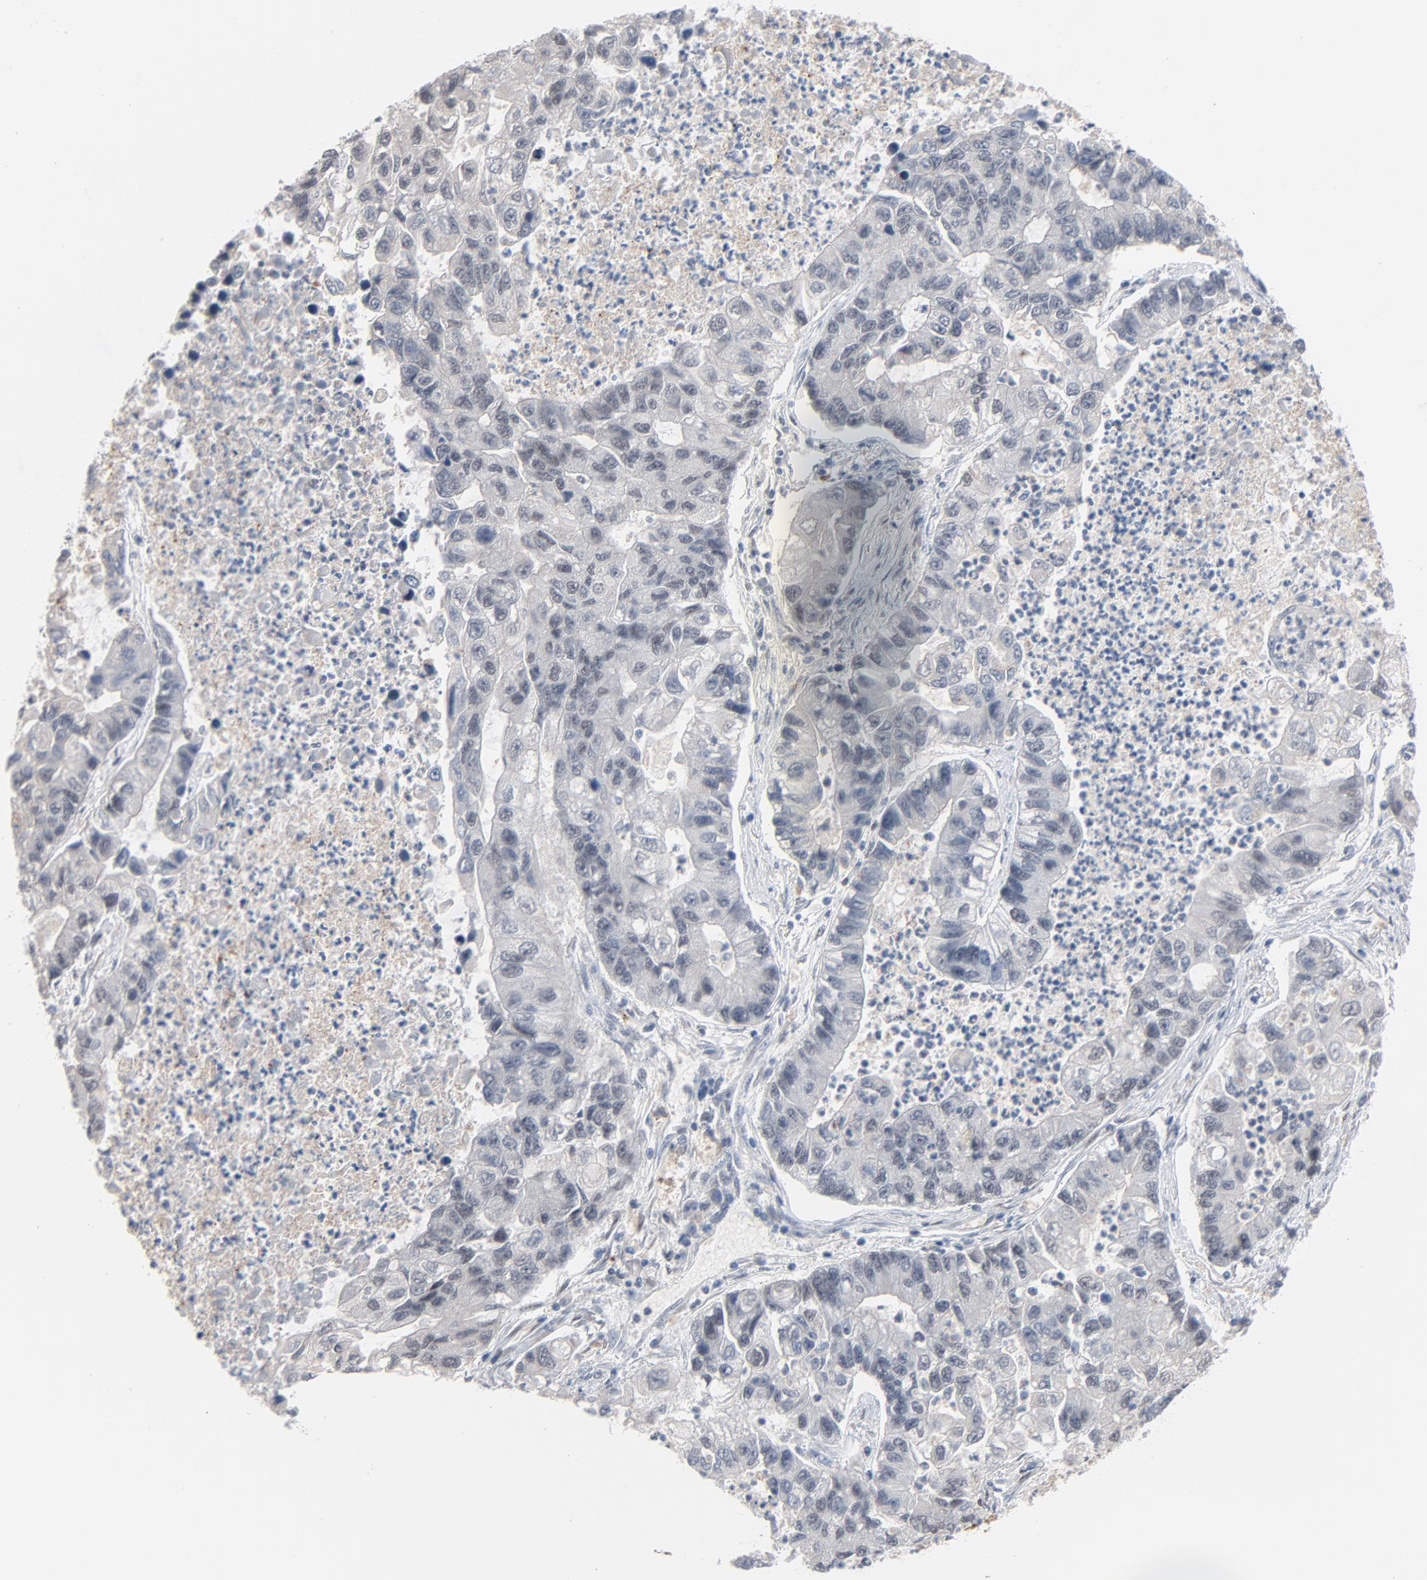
{"staining": {"intensity": "negative", "quantity": "none", "location": "none"}, "tissue": "lung cancer", "cell_type": "Tumor cells", "image_type": "cancer", "snomed": [{"axis": "morphology", "description": "Adenocarcinoma, NOS"}, {"axis": "topography", "description": "Lung"}], "caption": "A micrograph of human lung cancer is negative for staining in tumor cells.", "gene": "FOXP1", "patient": {"sex": "female", "age": 51}}